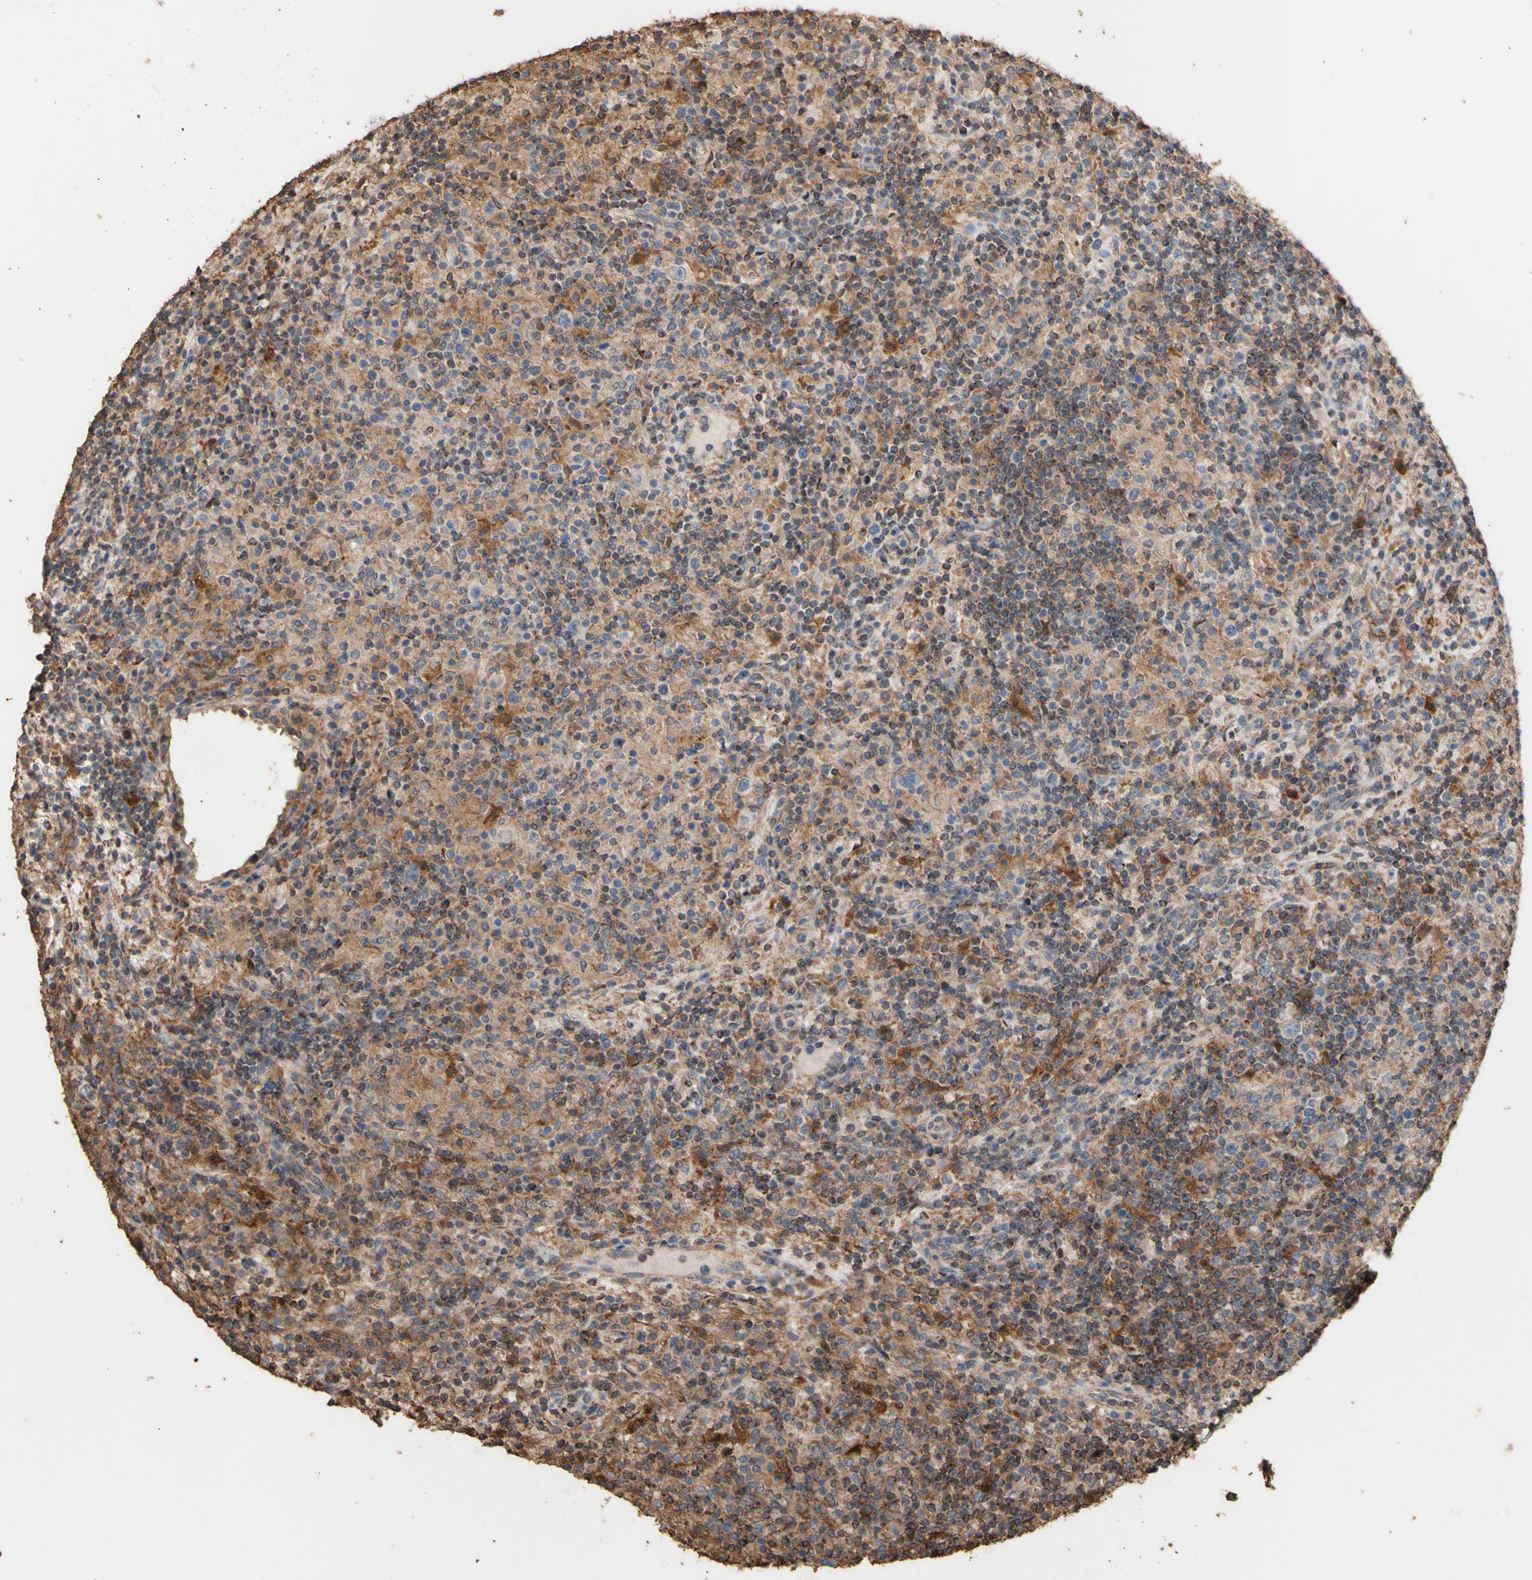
{"staining": {"intensity": "moderate", "quantity": ">75%", "location": "cytoplasmic/membranous"}, "tissue": "lymphoma", "cell_type": "Tumor cells", "image_type": "cancer", "snomed": [{"axis": "morphology", "description": "Hodgkin's disease, NOS"}, {"axis": "topography", "description": "Lymph node"}], "caption": "The micrograph displays immunohistochemical staining of Hodgkin's disease. There is moderate cytoplasmic/membranous staining is present in about >75% of tumor cells. The protein of interest is shown in brown color, while the nuclei are stained blue.", "gene": "ALDH9A1", "patient": {"sex": "male", "age": 70}}